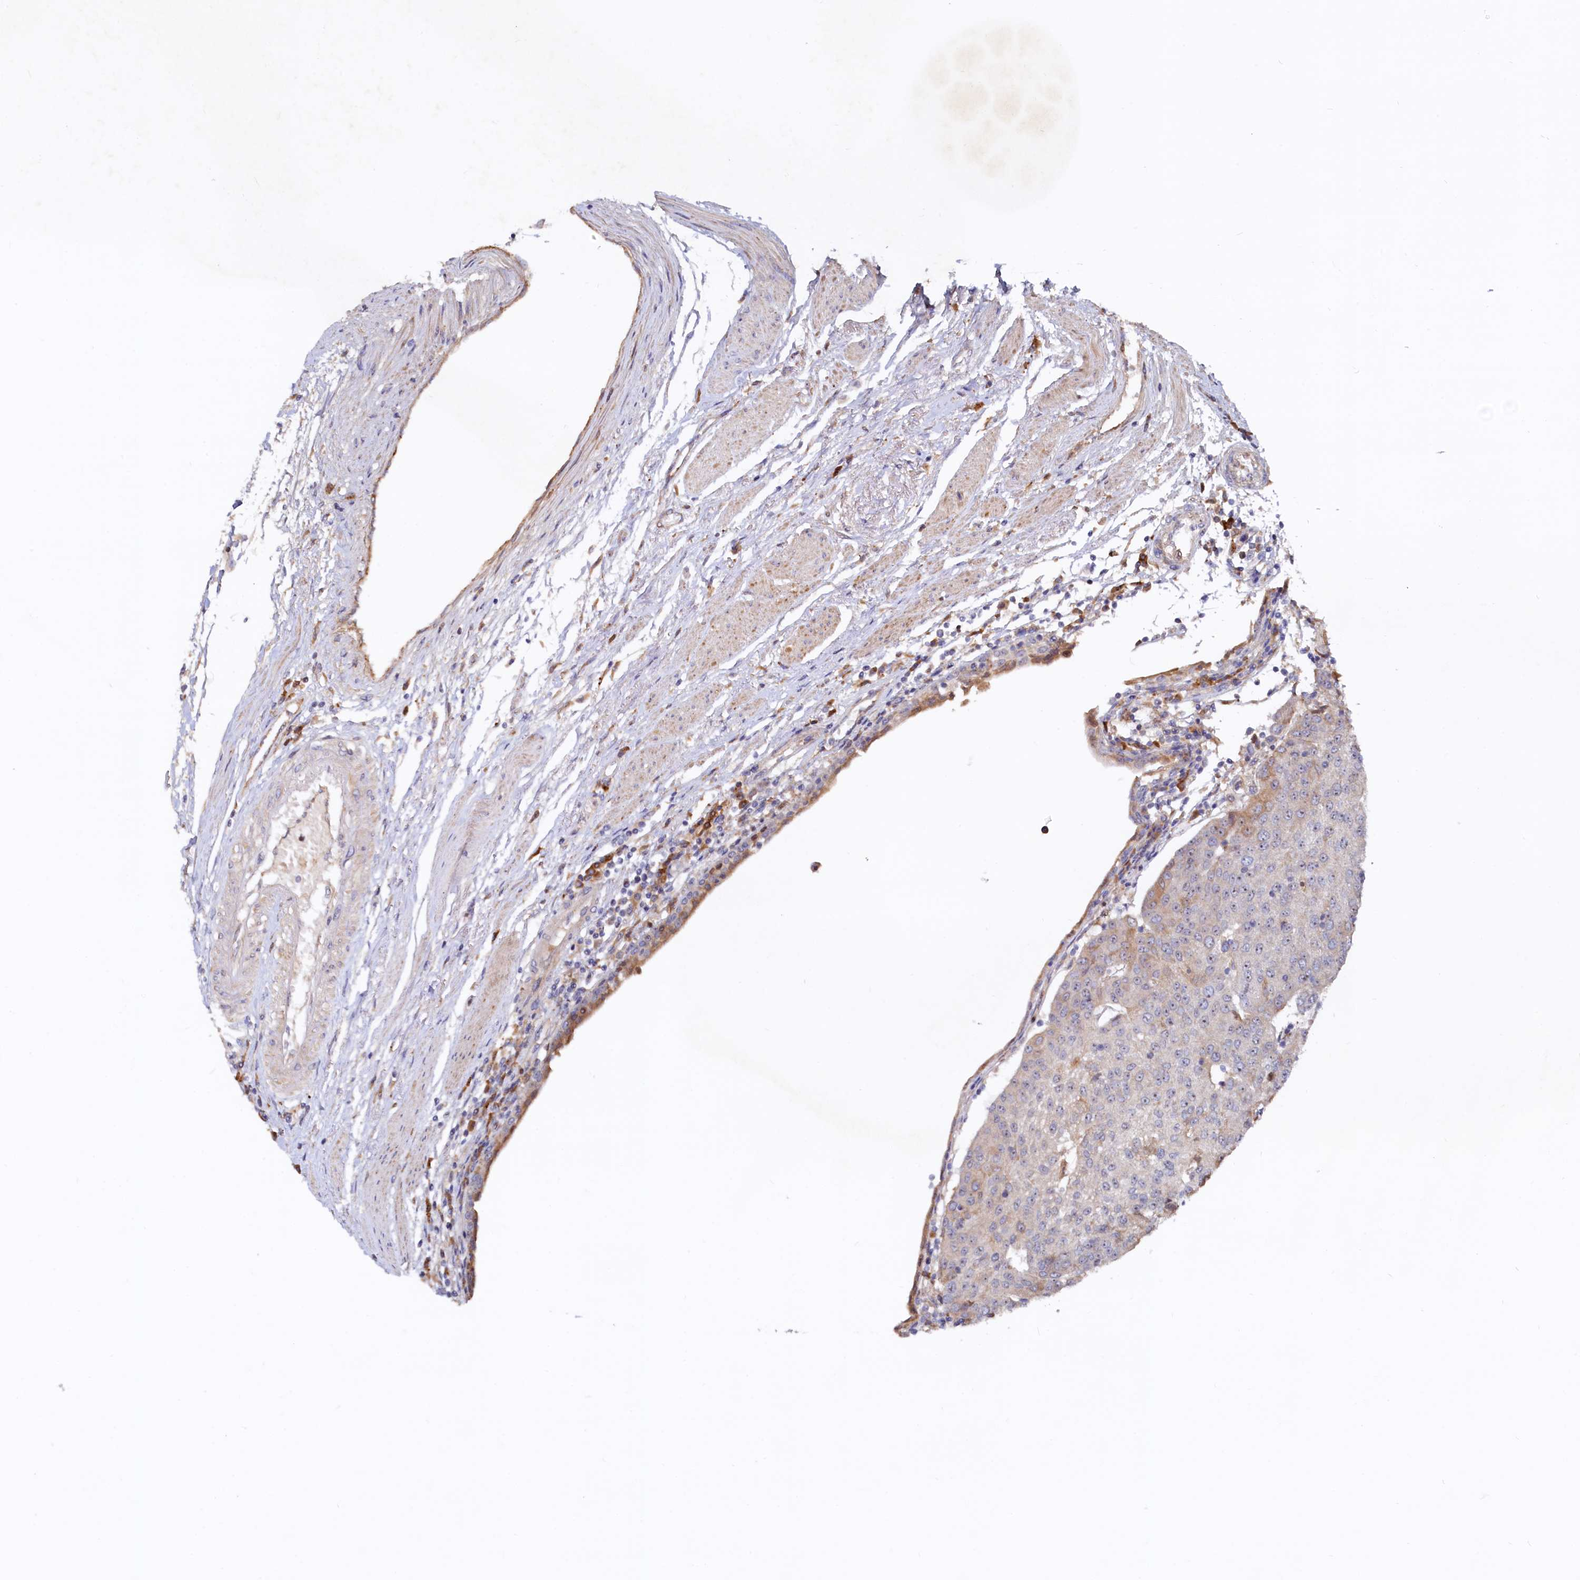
{"staining": {"intensity": "weak", "quantity": "<25%", "location": "cytoplasmic/membranous,nuclear"}, "tissue": "urothelial cancer", "cell_type": "Tumor cells", "image_type": "cancer", "snomed": [{"axis": "morphology", "description": "Urothelial carcinoma, High grade"}, {"axis": "topography", "description": "Urinary bladder"}], "caption": "High power microscopy photomicrograph of an immunohistochemistry micrograph of urothelial cancer, revealing no significant staining in tumor cells.", "gene": "RGS7BP", "patient": {"sex": "female", "age": 85}}